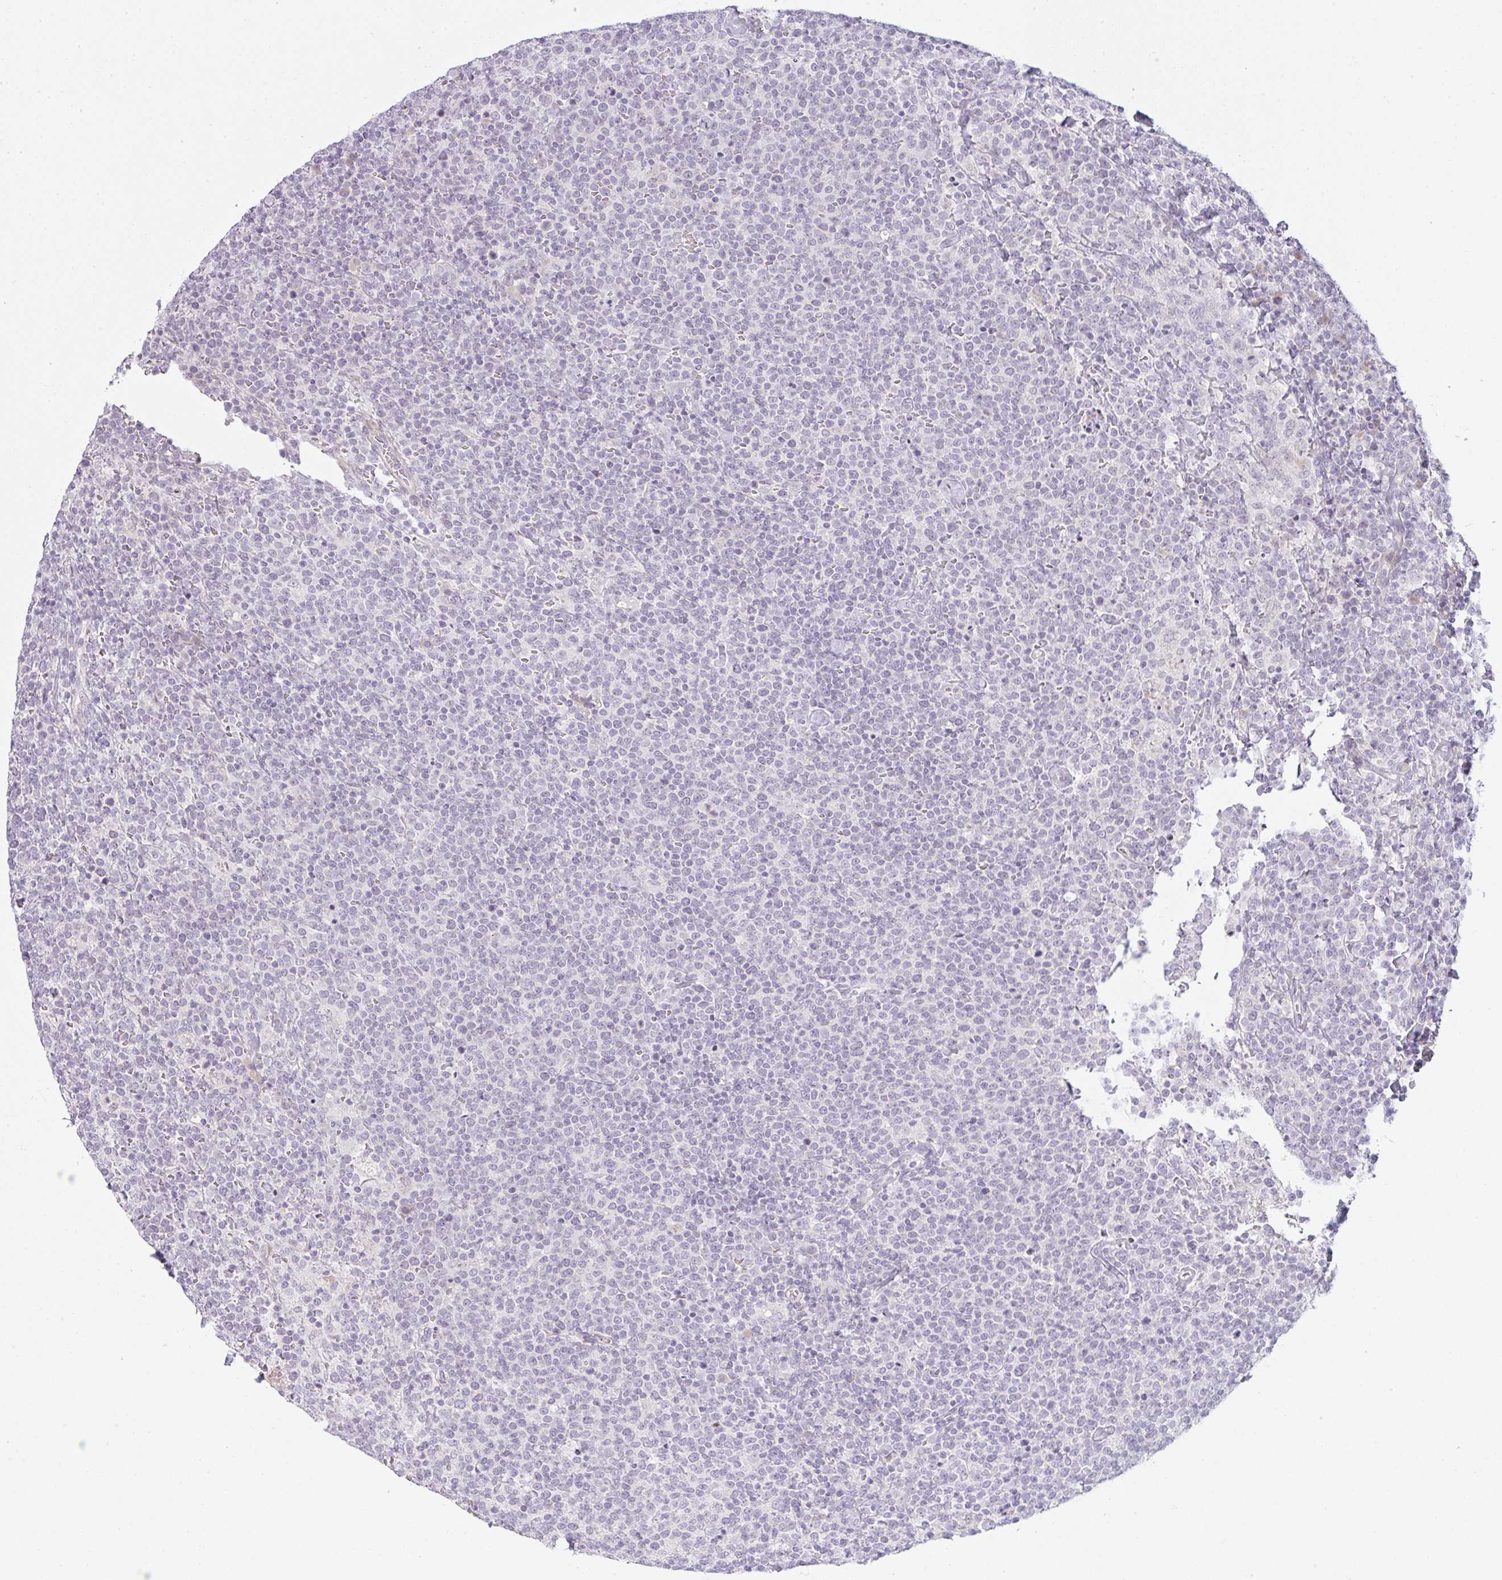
{"staining": {"intensity": "negative", "quantity": "none", "location": "none"}, "tissue": "lymphoma", "cell_type": "Tumor cells", "image_type": "cancer", "snomed": [{"axis": "morphology", "description": "Malignant lymphoma, non-Hodgkin's type, High grade"}, {"axis": "topography", "description": "Lymph node"}], "caption": "The histopathology image displays no staining of tumor cells in high-grade malignant lymphoma, non-Hodgkin's type.", "gene": "SIRPB2", "patient": {"sex": "male", "age": 61}}